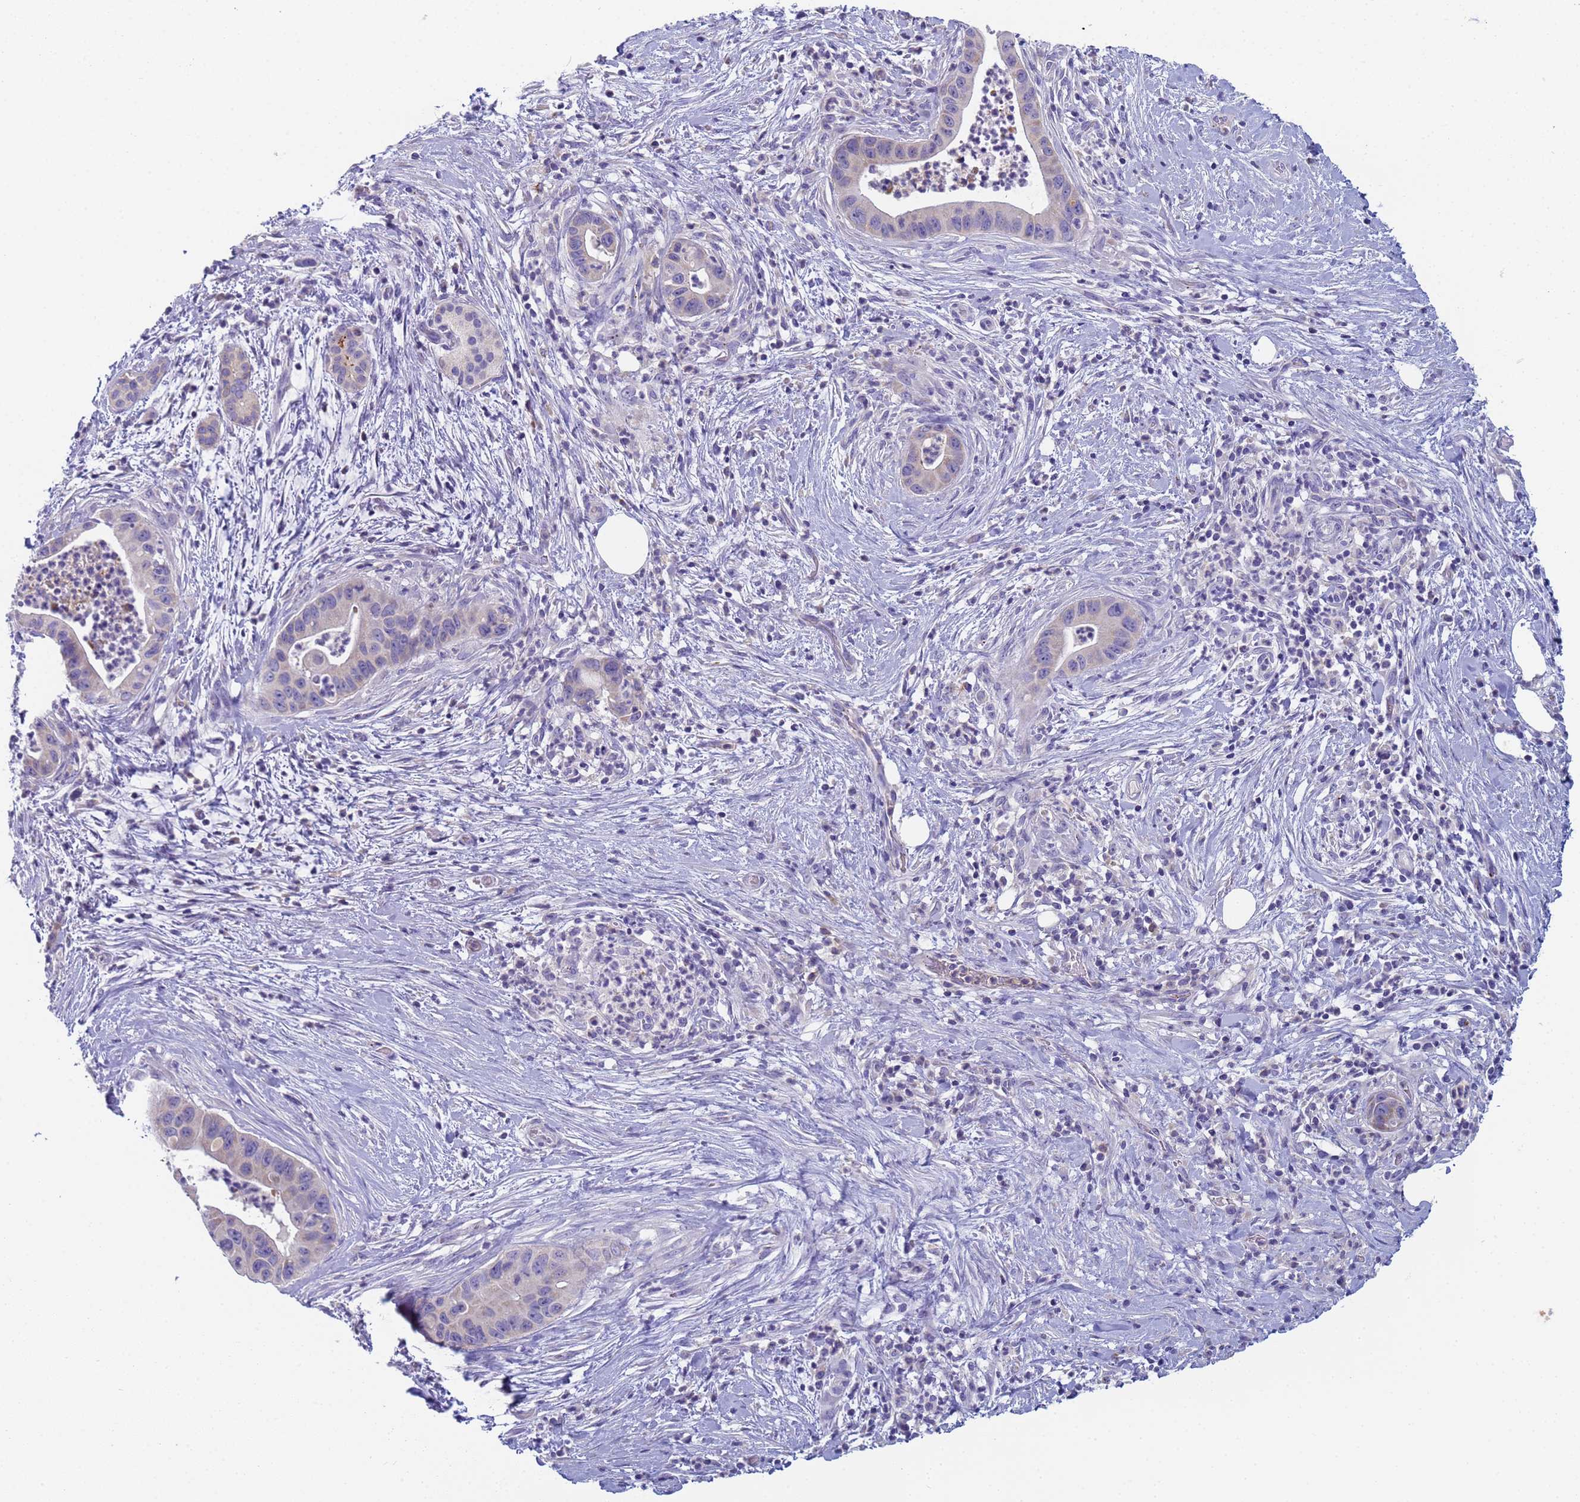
{"staining": {"intensity": "negative", "quantity": "none", "location": "none"}, "tissue": "pancreatic cancer", "cell_type": "Tumor cells", "image_type": "cancer", "snomed": [{"axis": "morphology", "description": "Adenocarcinoma, NOS"}, {"axis": "topography", "description": "Pancreas"}], "caption": "This is an immunohistochemistry histopathology image of human adenocarcinoma (pancreatic). There is no positivity in tumor cells.", "gene": "CR1", "patient": {"sex": "male", "age": 73}}